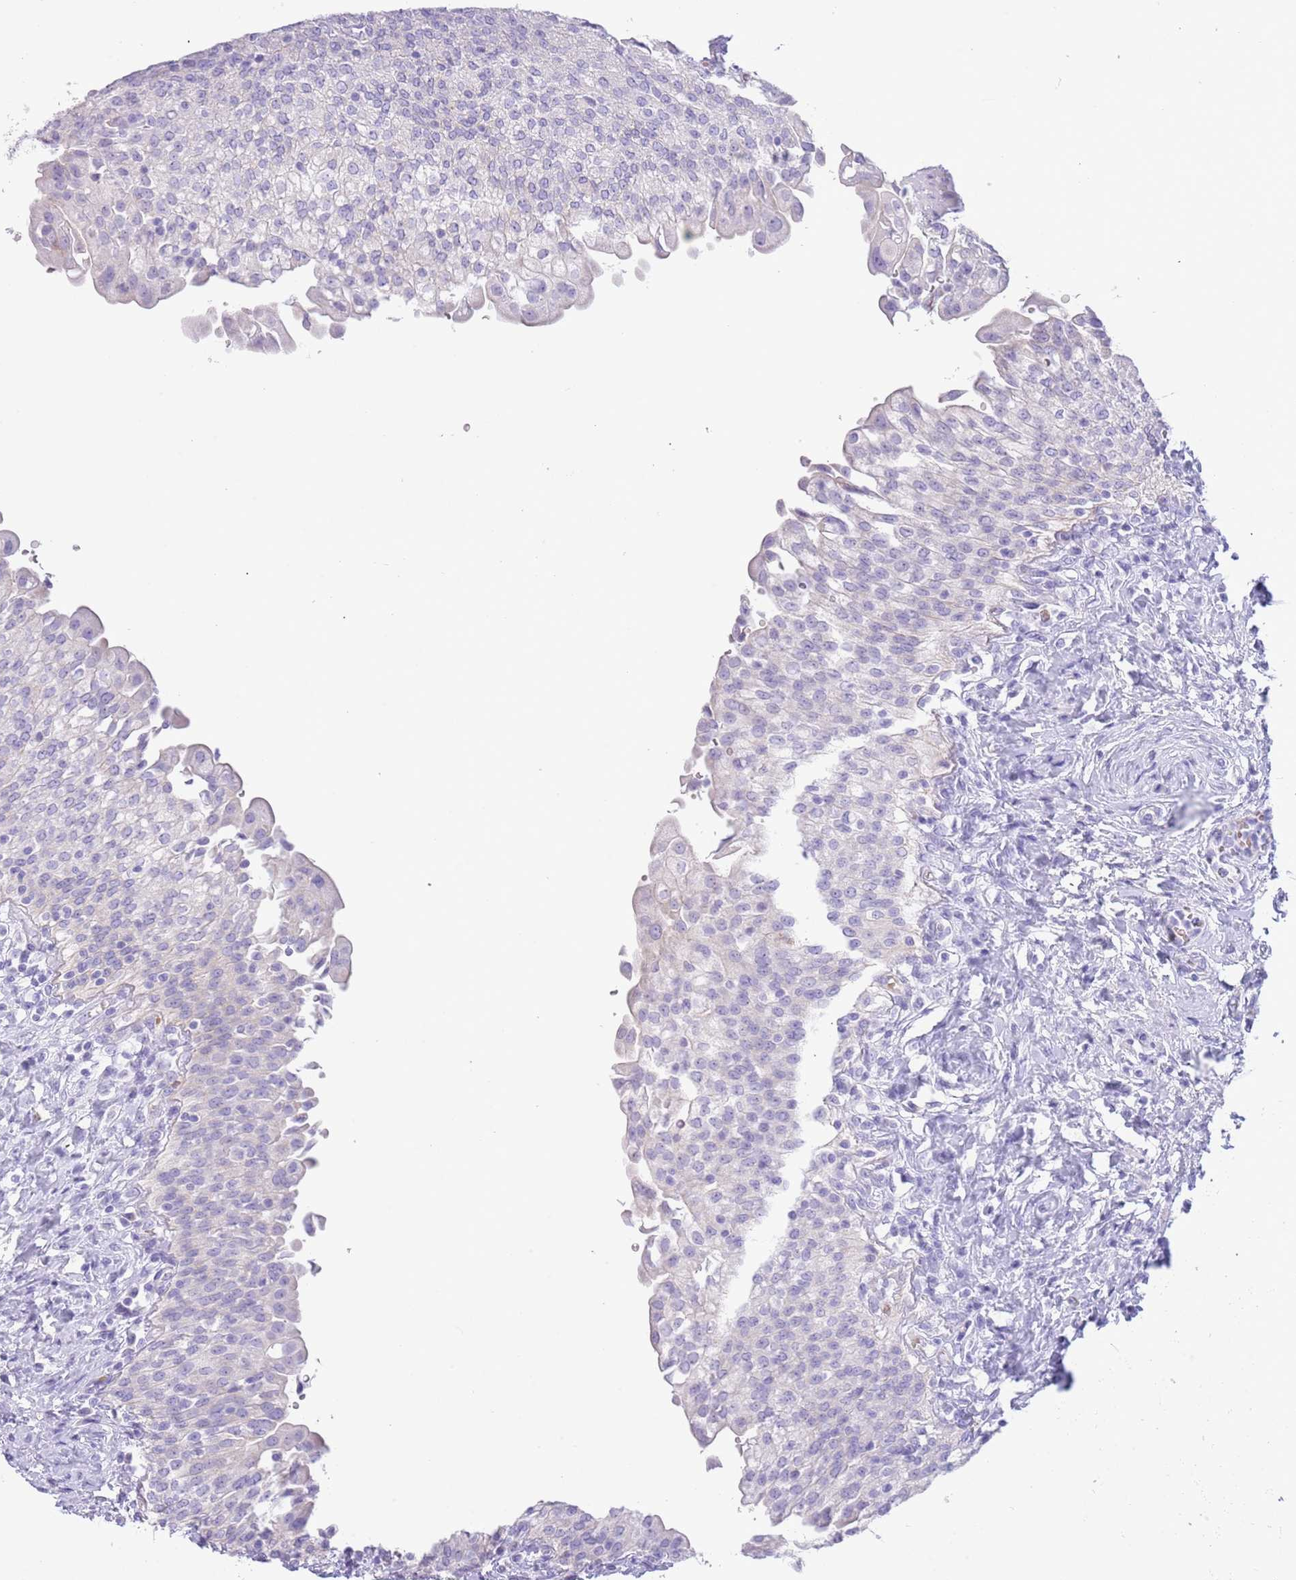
{"staining": {"intensity": "weak", "quantity": "<25%", "location": "cytoplasmic/membranous"}, "tissue": "urinary bladder", "cell_type": "Urothelial cells", "image_type": "normal", "snomed": [{"axis": "morphology", "description": "Normal tissue, NOS"}, {"axis": "morphology", "description": "Inflammation, NOS"}, {"axis": "topography", "description": "Urinary bladder"}], "caption": "This histopathology image is of normal urinary bladder stained with IHC to label a protein in brown with the nuclei are counter-stained blue. There is no positivity in urothelial cells.", "gene": "ACR", "patient": {"sex": "male", "age": 64}}